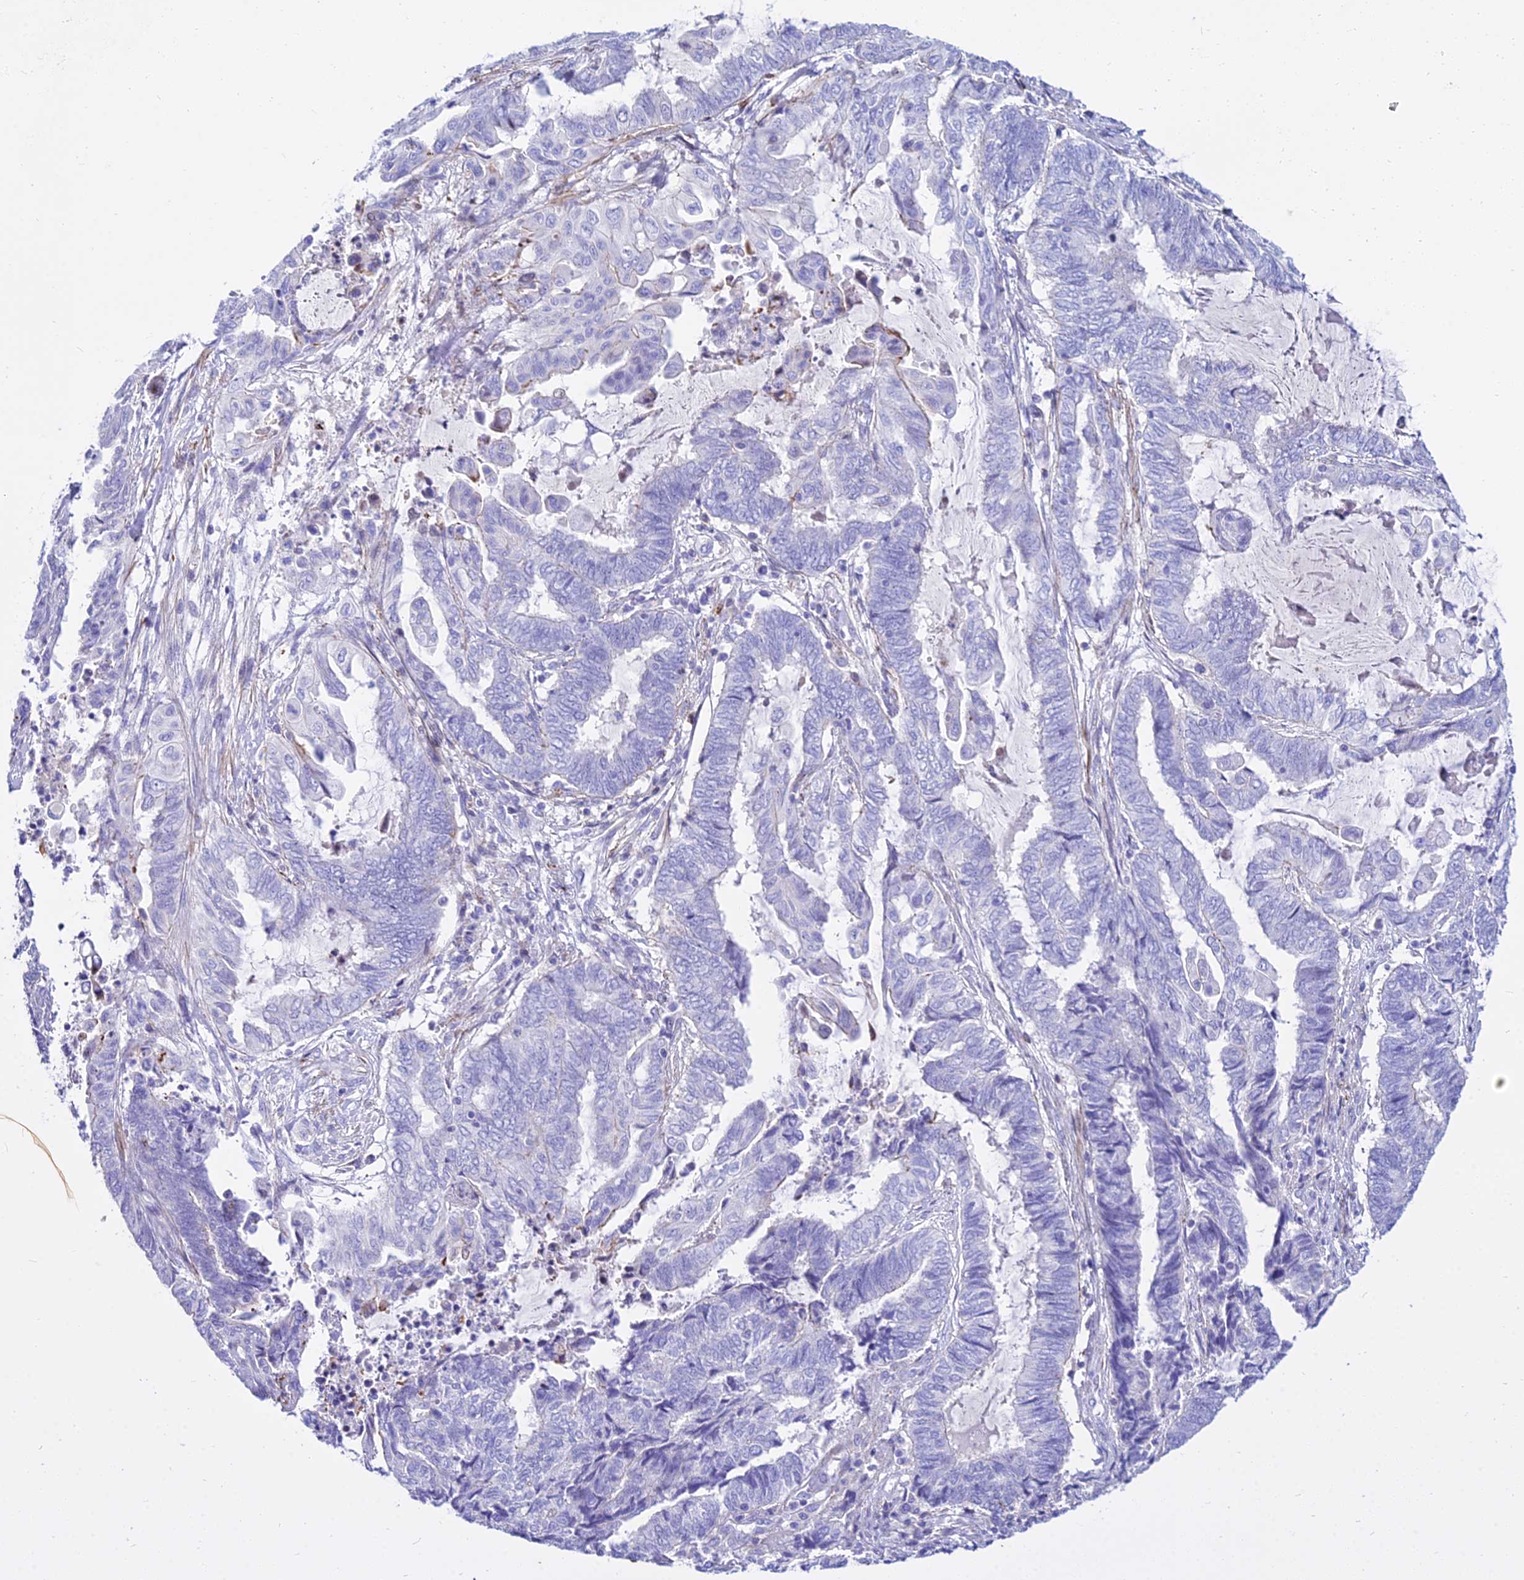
{"staining": {"intensity": "negative", "quantity": "none", "location": "none"}, "tissue": "endometrial cancer", "cell_type": "Tumor cells", "image_type": "cancer", "snomed": [{"axis": "morphology", "description": "Adenocarcinoma, NOS"}, {"axis": "topography", "description": "Uterus"}, {"axis": "topography", "description": "Endometrium"}], "caption": "An immunohistochemistry image of endometrial cancer is shown. There is no staining in tumor cells of endometrial cancer.", "gene": "DLX1", "patient": {"sex": "female", "age": 70}}